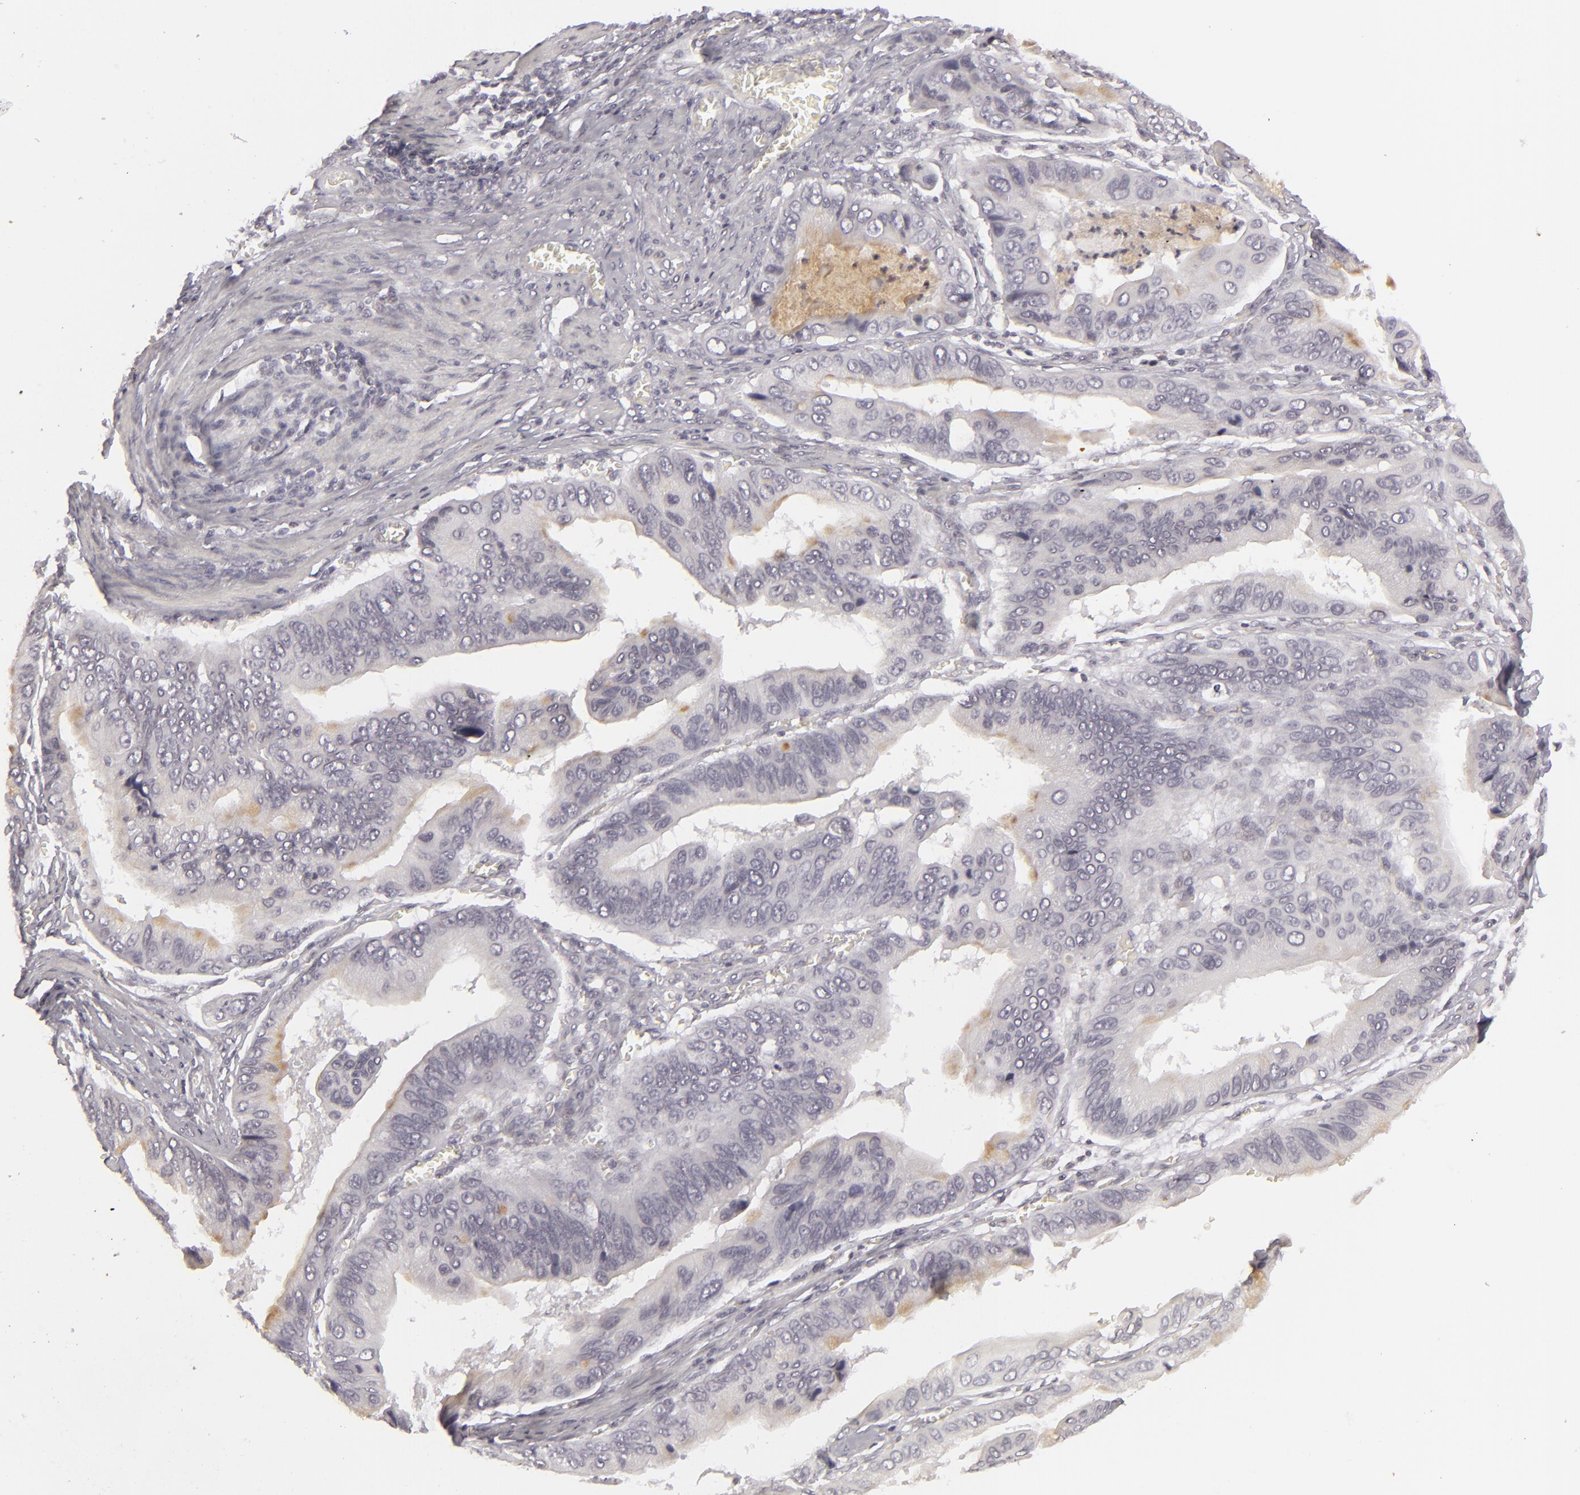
{"staining": {"intensity": "weak", "quantity": "<25%", "location": "cytoplasmic/membranous"}, "tissue": "stomach cancer", "cell_type": "Tumor cells", "image_type": "cancer", "snomed": [{"axis": "morphology", "description": "Adenocarcinoma, NOS"}, {"axis": "topography", "description": "Stomach, upper"}], "caption": "IHC image of human adenocarcinoma (stomach) stained for a protein (brown), which reveals no staining in tumor cells. (DAB (3,3'-diaminobenzidine) IHC with hematoxylin counter stain).", "gene": "SIX1", "patient": {"sex": "male", "age": 80}}